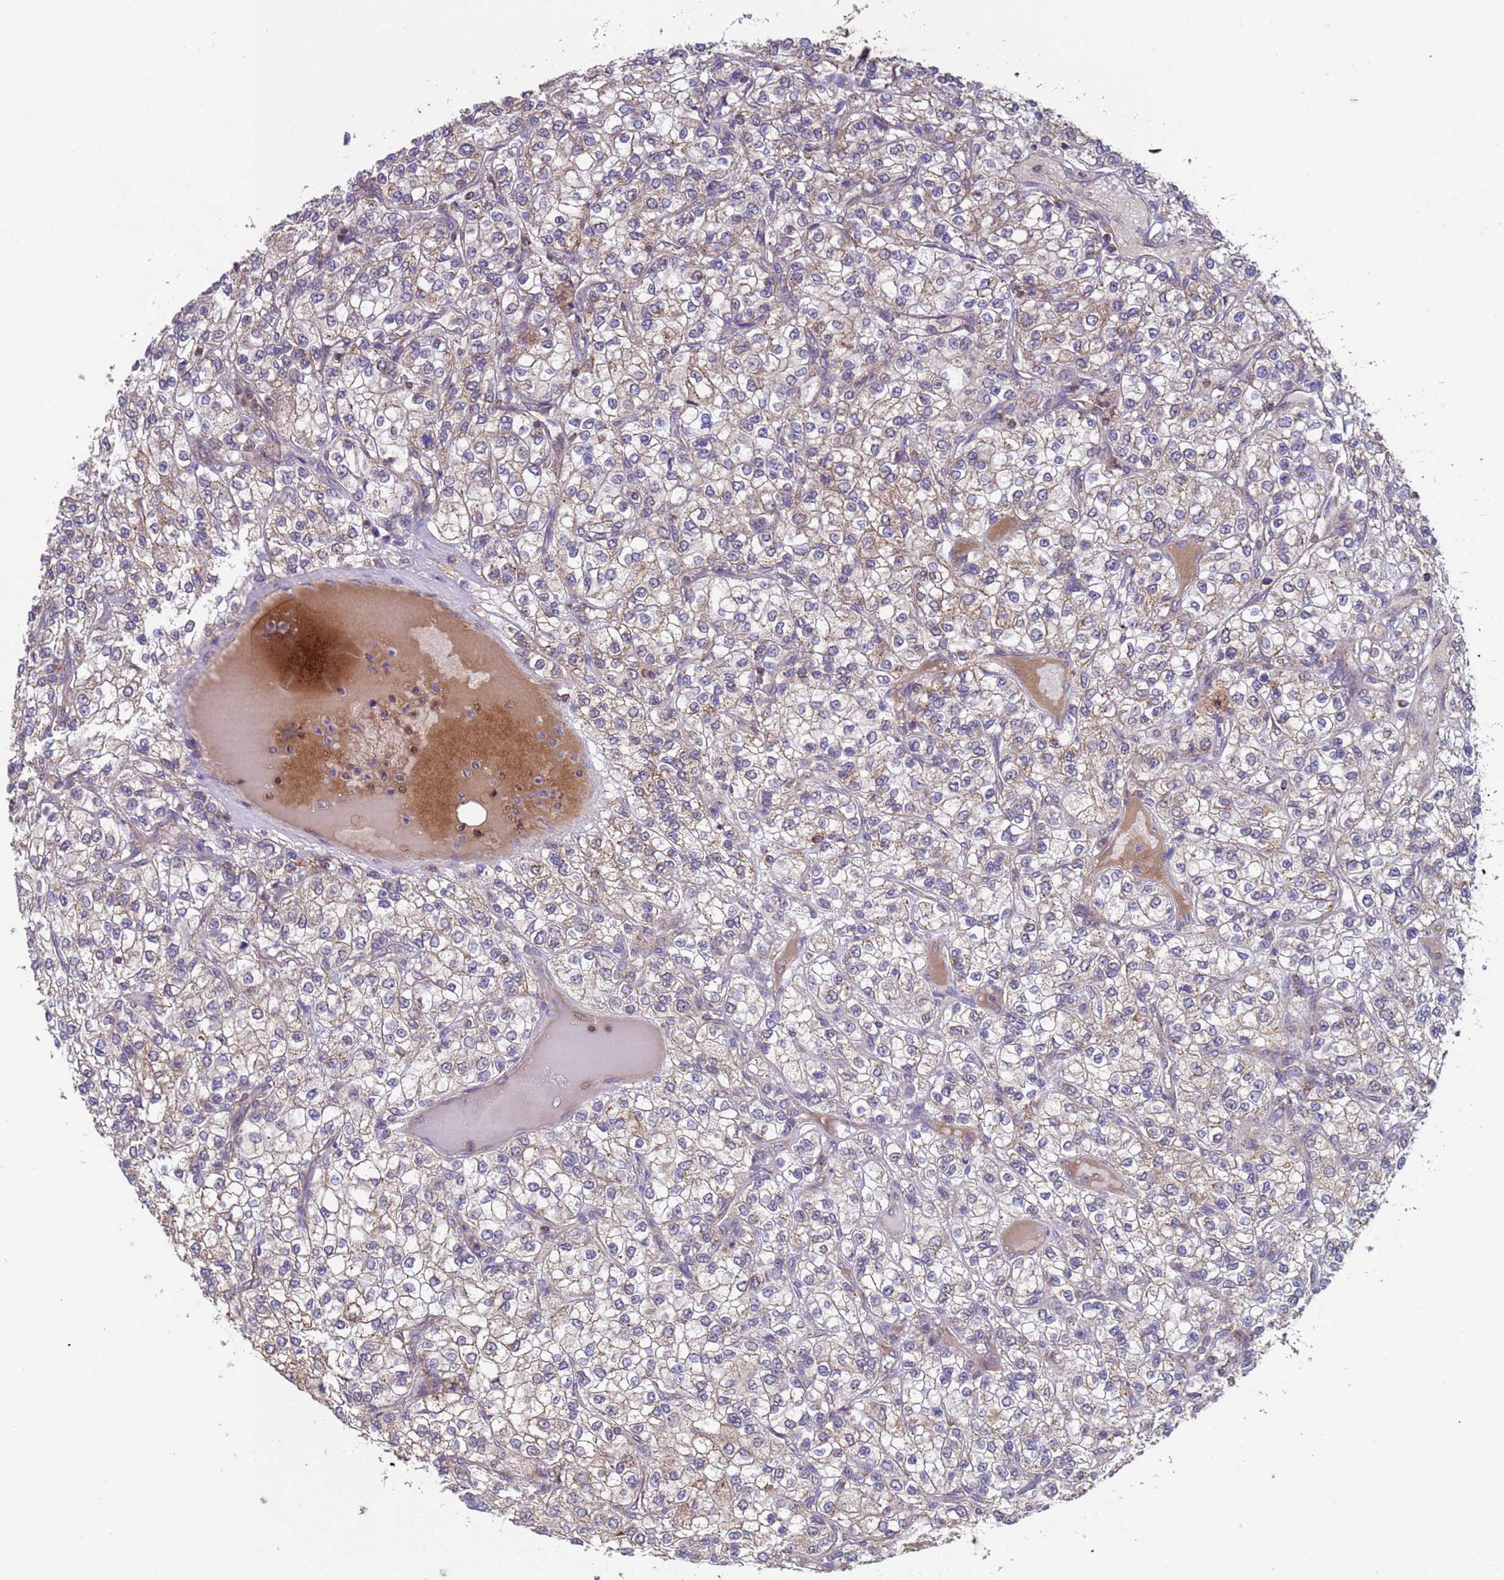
{"staining": {"intensity": "weak", "quantity": "<25%", "location": "cytoplasmic/membranous"}, "tissue": "renal cancer", "cell_type": "Tumor cells", "image_type": "cancer", "snomed": [{"axis": "morphology", "description": "Adenocarcinoma, NOS"}, {"axis": "topography", "description": "Kidney"}], "caption": "The photomicrograph exhibits no staining of tumor cells in adenocarcinoma (renal).", "gene": "ACAD8", "patient": {"sex": "male", "age": 80}}